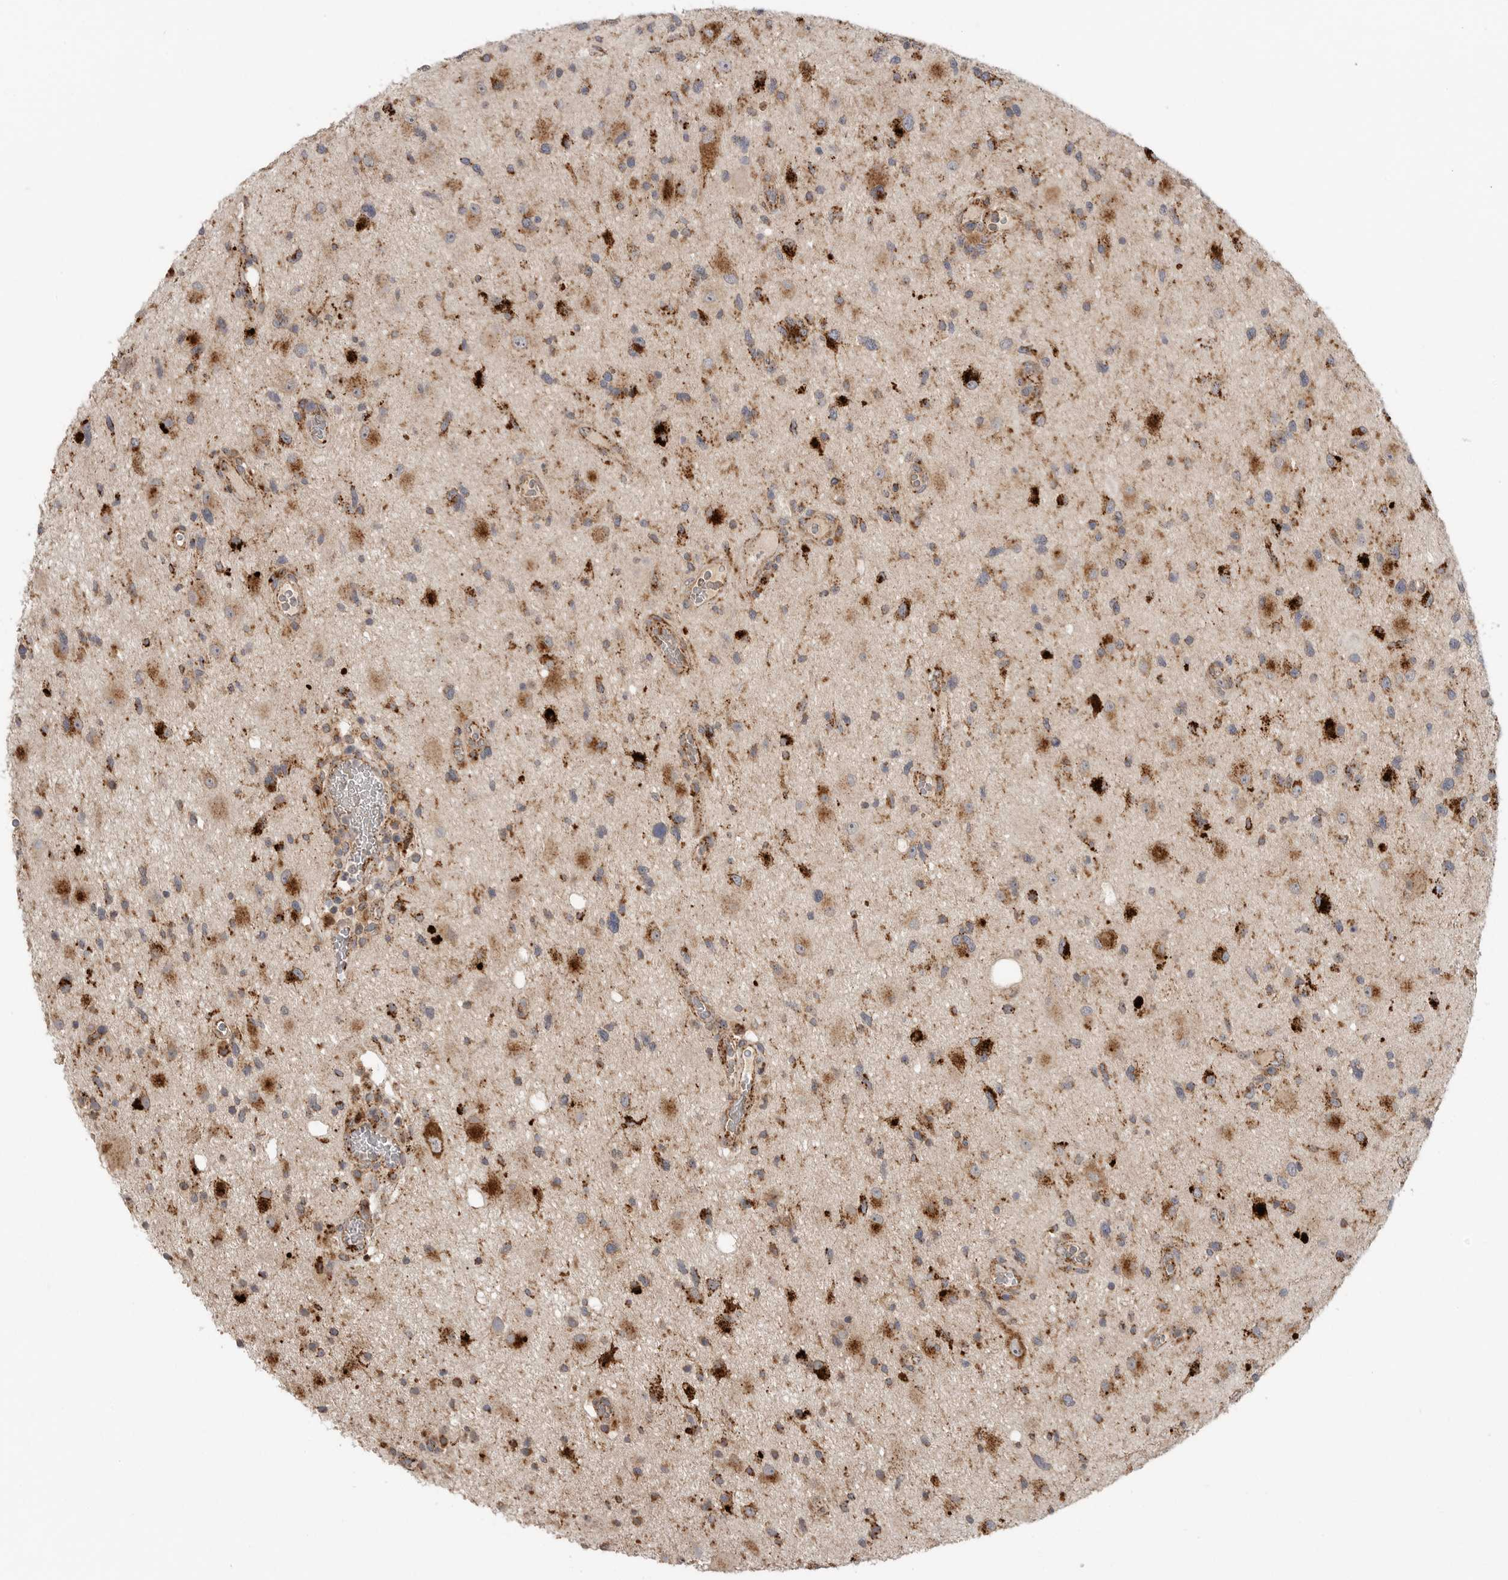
{"staining": {"intensity": "strong", "quantity": "25%-75%", "location": "cytoplasmic/membranous"}, "tissue": "glioma", "cell_type": "Tumor cells", "image_type": "cancer", "snomed": [{"axis": "morphology", "description": "Glioma, malignant, High grade"}, {"axis": "topography", "description": "Brain"}], "caption": "High-magnification brightfield microscopy of glioma stained with DAB (brown) and counterstained with hematoxylin (blue). tumor cells exhibit strong cytoplasmic/membranous staining is seen in about25%-75% of cells. Nuclei are stained in blue.", "gene": "GALNS", "patient": {"sex": "male", "age": 33}}